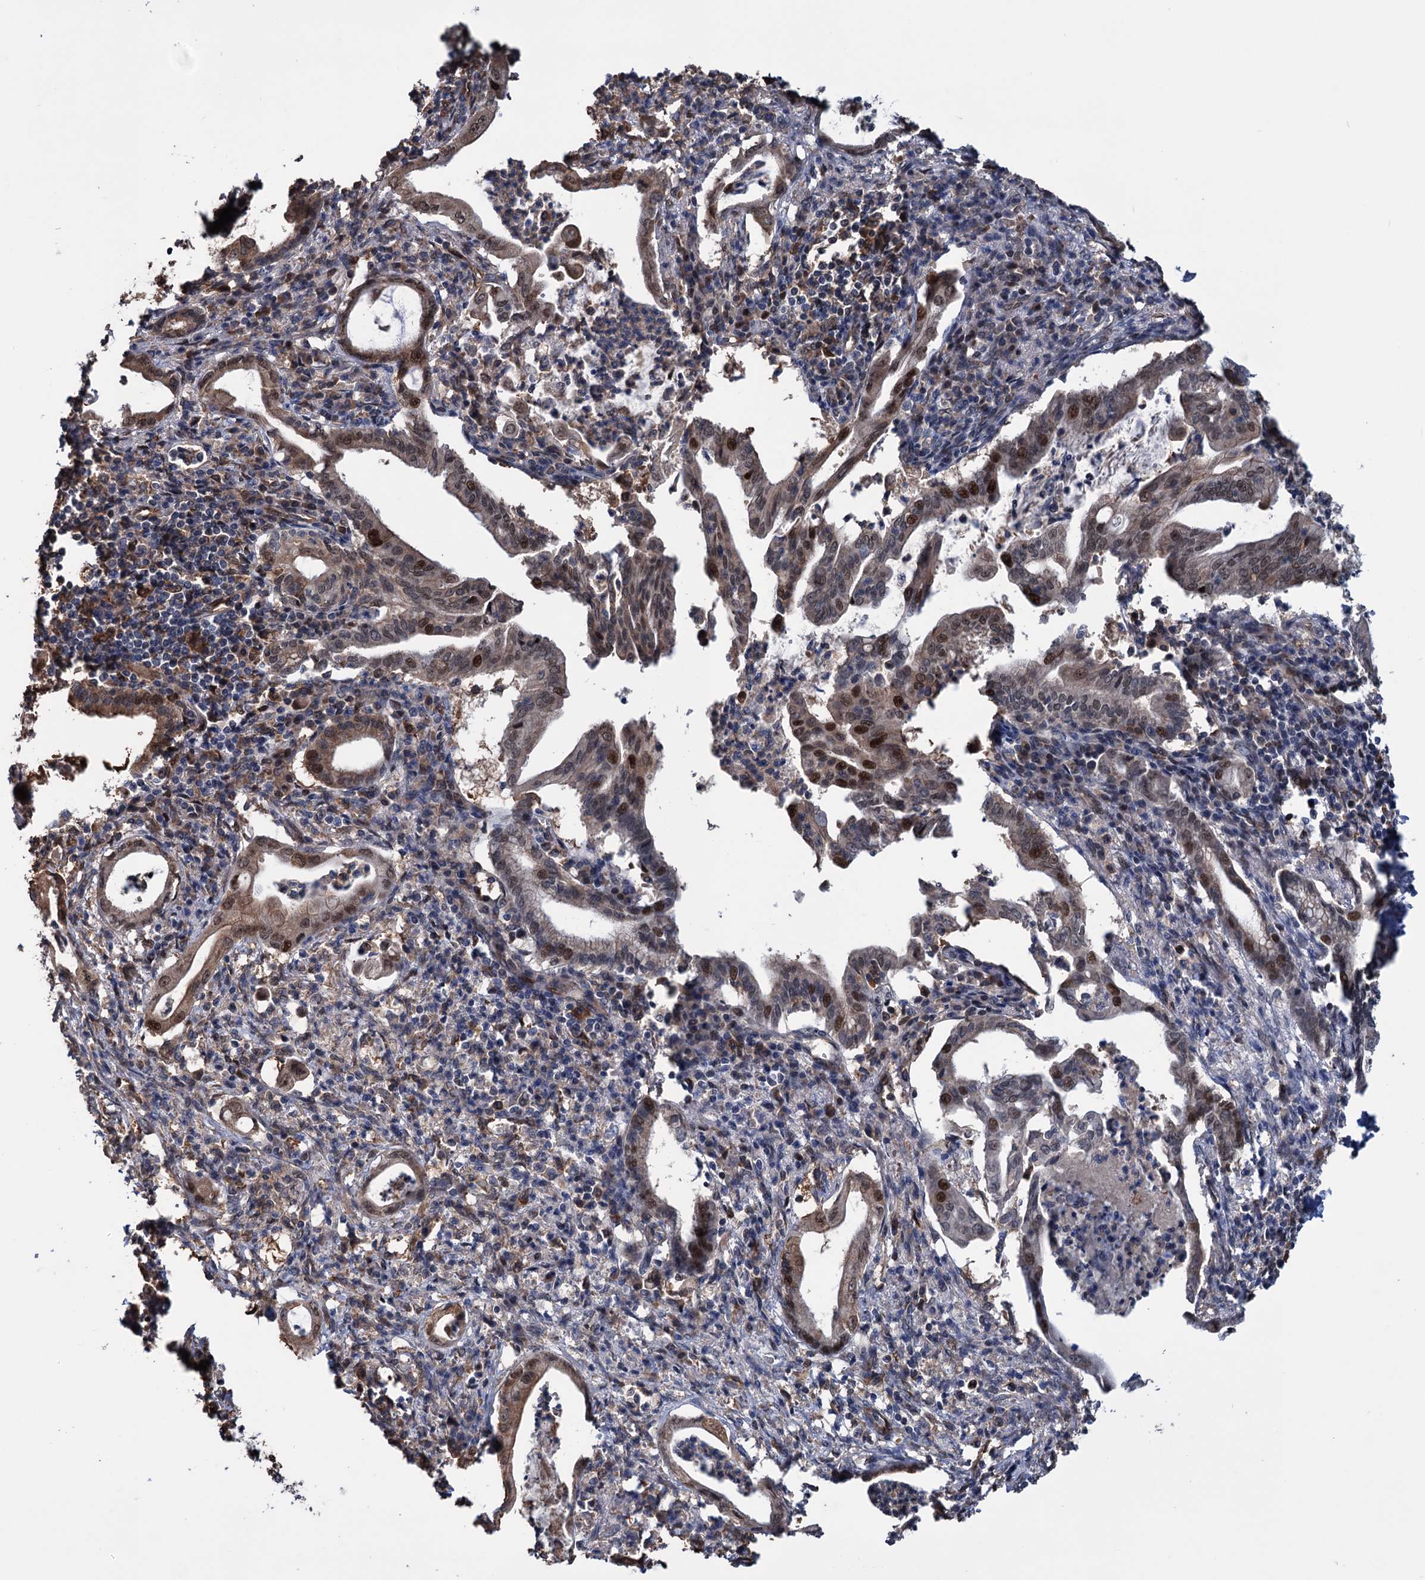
{"staining": {"intensity": "moderate", "quantity": "25%-75%", "location": "cytoplasmic/membranous,nuclear"}, "tissue": "pancreatic cancer", "cell_type": "Tumor cells", "image_type": "cancer", "snomed": [{"axis": "morphology", "description": "Adenocarcinoma, NOS"}, {"axis": "topography", "description": "Pancreas"}], "caption": "A medium amount of moderate cytoplasmic/membranous and nuclear positivity is seen in approximately 25%-75% of tumor cells in pancreatic adenocarcinoma tissue.", "gene": "NCAPD2", "patient": {"sex": "female", "age": 55}}